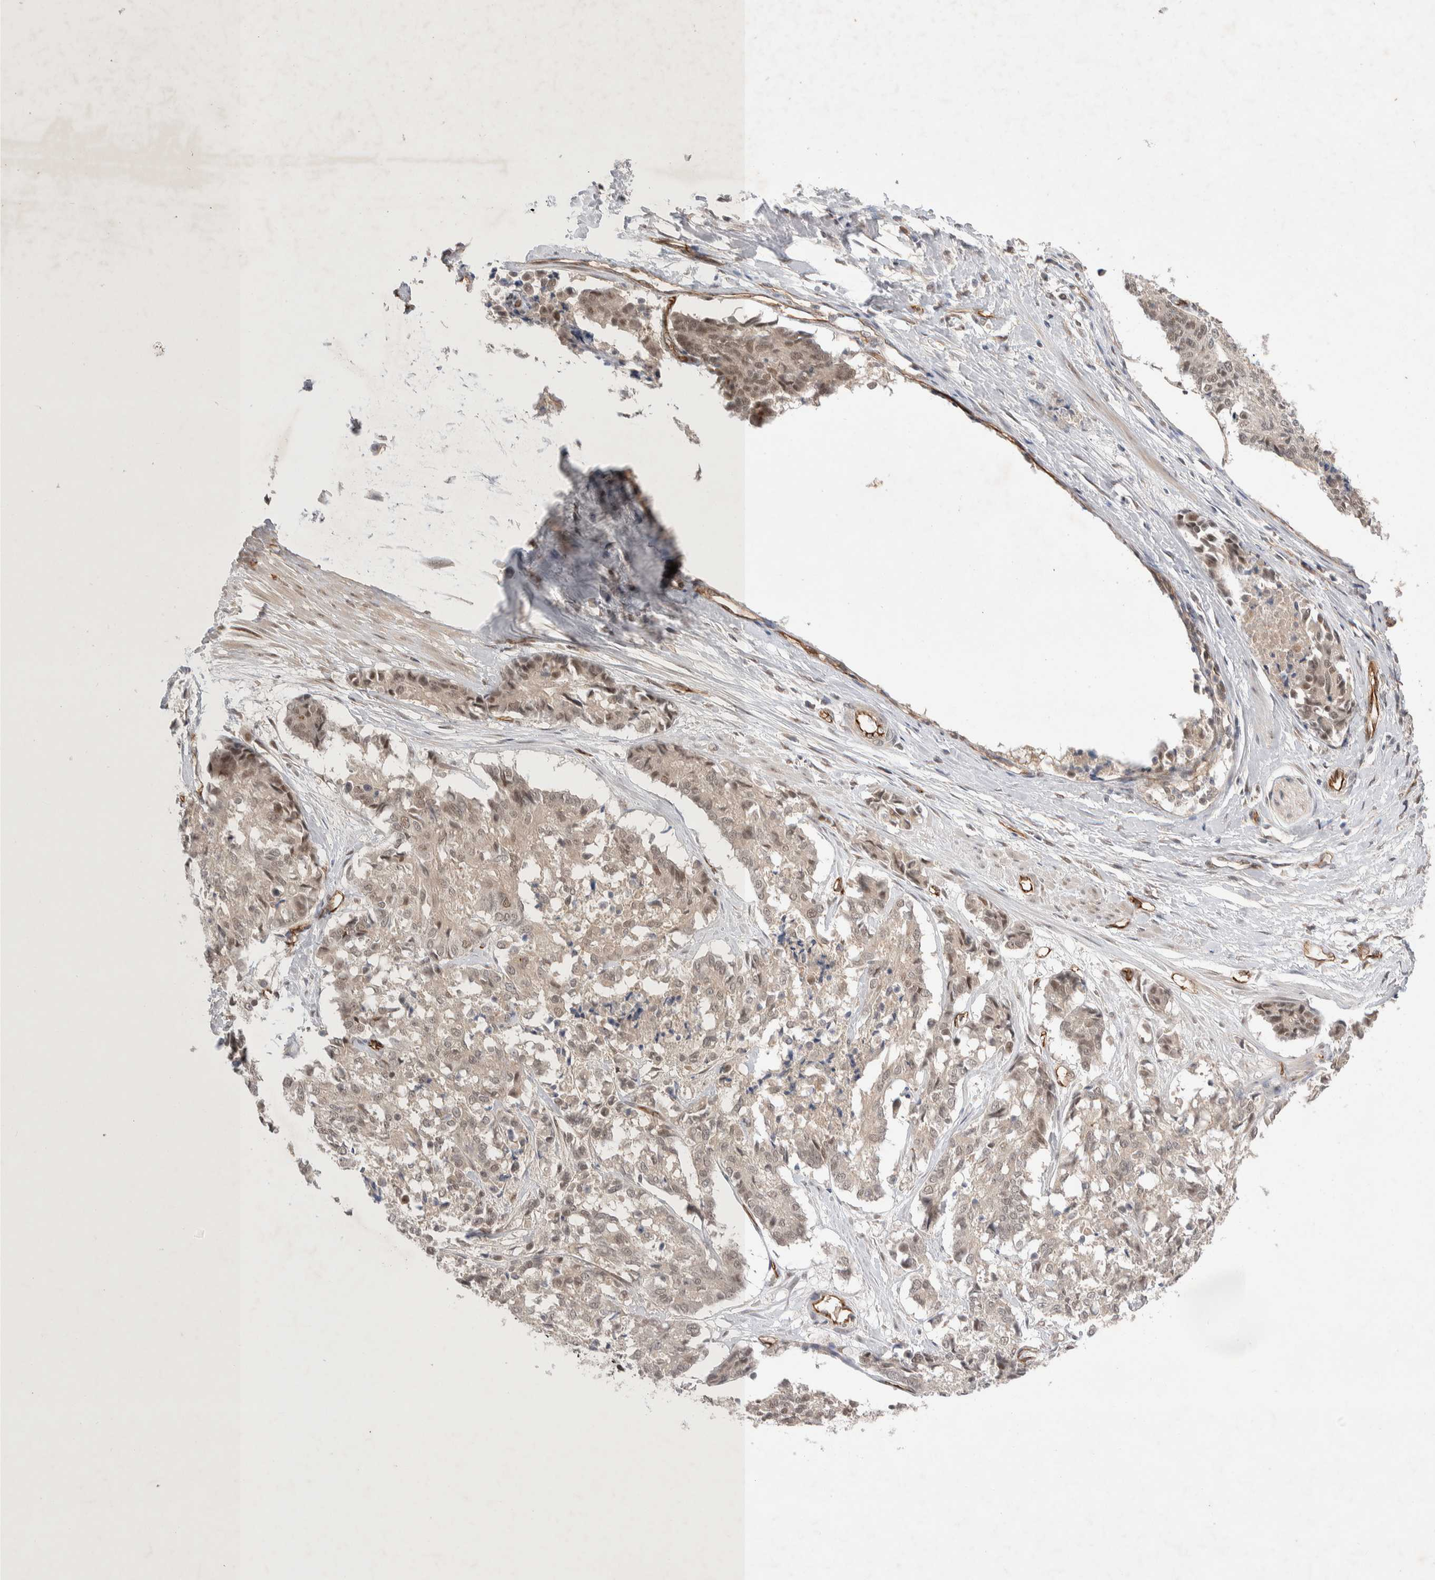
{"staining": {"intensity": "weak", "quantity": "25%-75%", "location": "nuclear"}, "tissue": "cervical cancer", "cell_type": "Tumor cells", "image_type": "cancer", "snomed": [{"axis": "morphology", "description": "Squamous cell carcinoma, NOS"}, {"axis": "topography", "description": "Cervix"}], "caption": "A low amount of weak nuclear positivity is present in about 25%-75% of tumor cells in cervical cancer (squamous cell carcinoma) tissue. The staining was performed using DAB (3,3'-diaminobenzidine) to visualize the protein expression in brown, while the nuclei were stained in blue with hematoxylin (Magnification: 20x).", "gene": "ZNF704", "patient": {"sex": "female", "age": 35}}